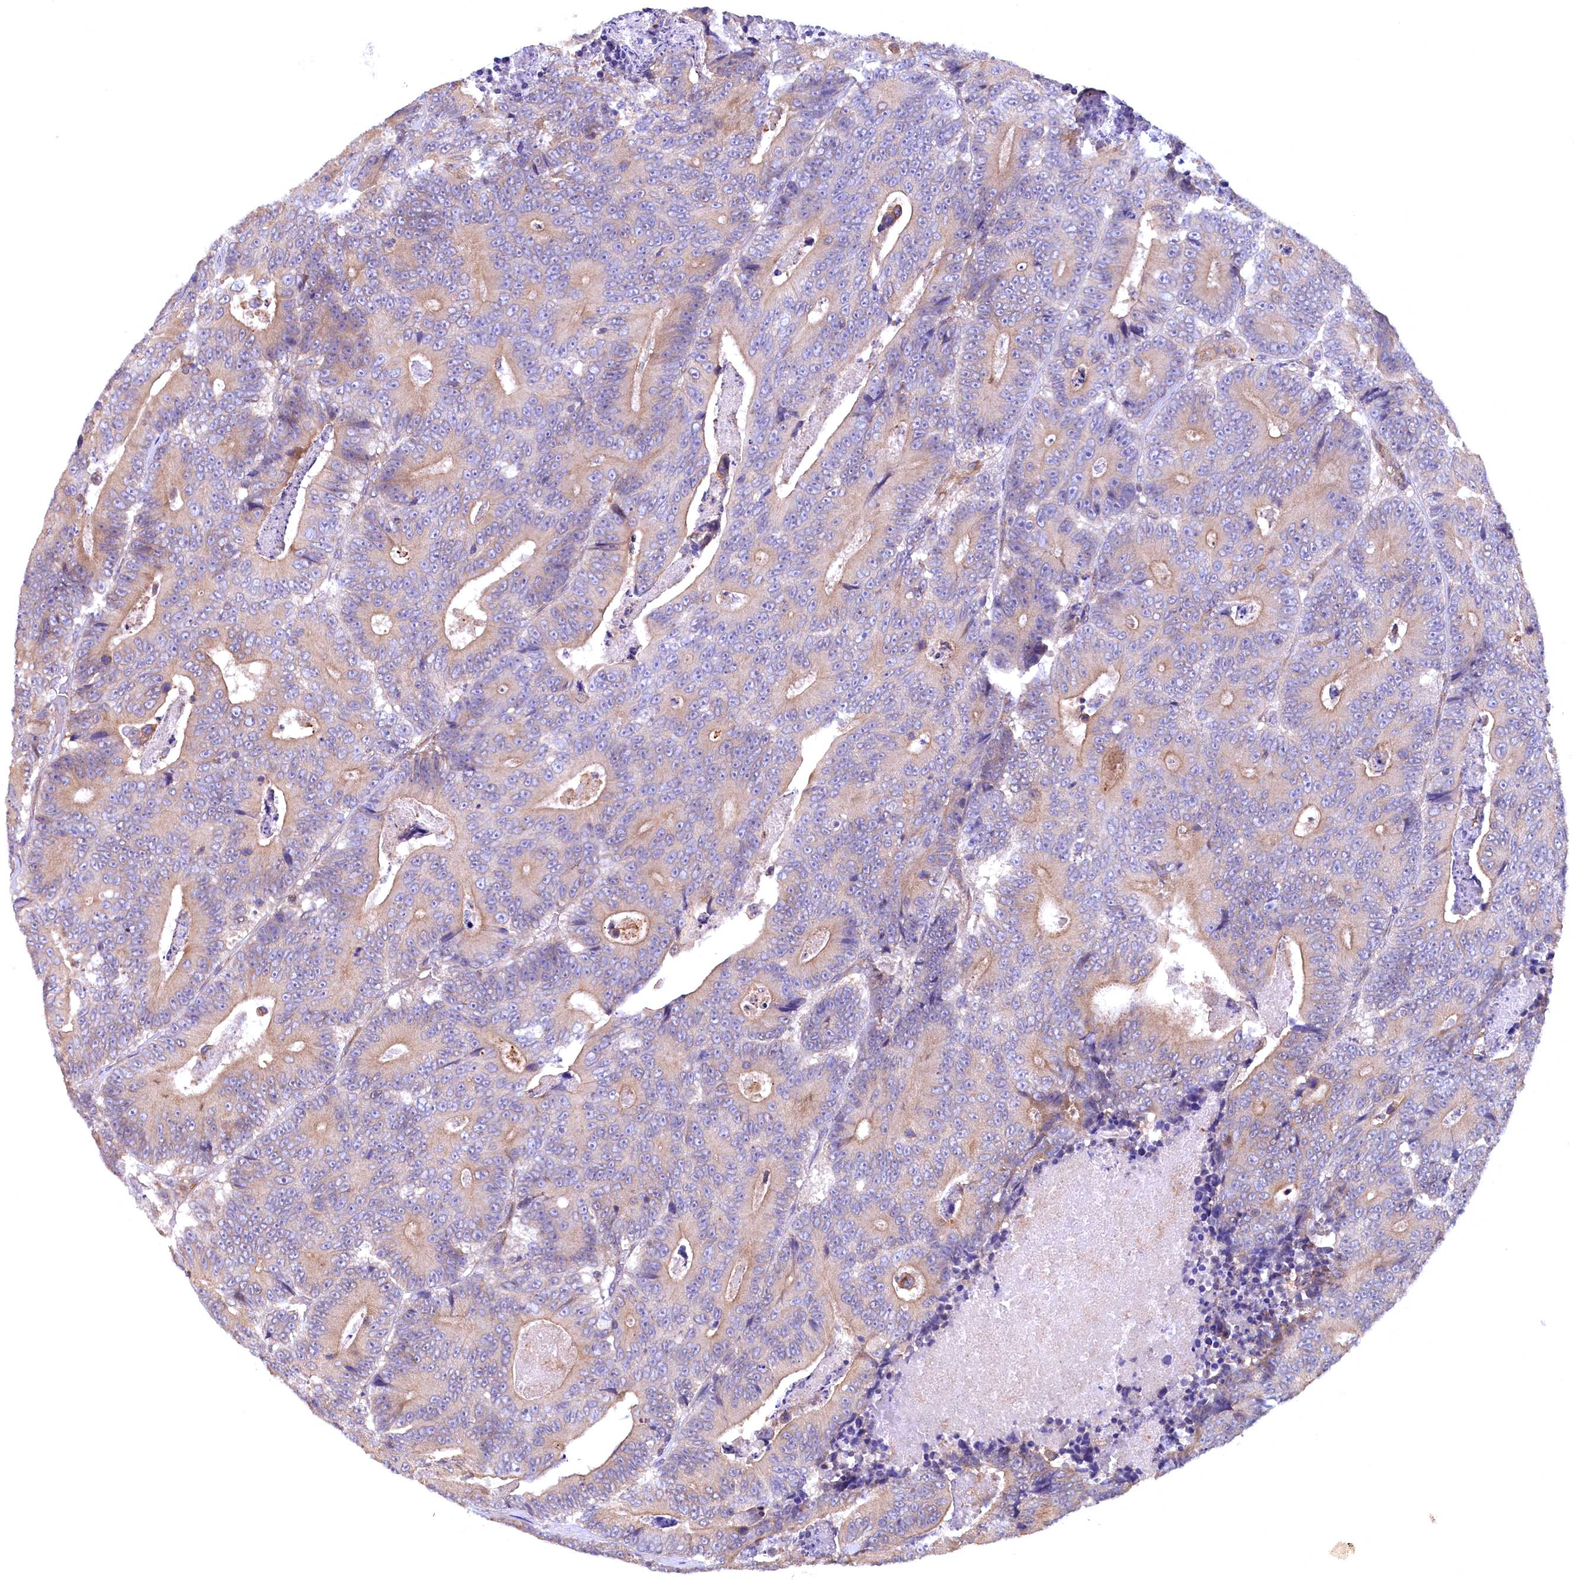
{"staining": {"intensity": "weak", "quantity": "25%-75%", "location": "cytoplasmic/membranous"}, "tissue": "colorectal cancer", "cell_type": "Tumor cells", "image_type": "cancer", "snomed": [{"axis": "morphology", "description": "Adenocarcinoma, NOS"}, {"axis": "topography", "description": "Colon"}], "caption": "A high-resolution photomicrograph shows immunohistochemistry staining of adenocarcinoma (colorectal), which shows weak cytoplasmic/membranous expression in approximately 25%-75% of tumor cells. (Brightfield microscopy of DAB IHC at high magnification).", "gene": "JPT2", "patient": {"sex": "male", "age": 83}}